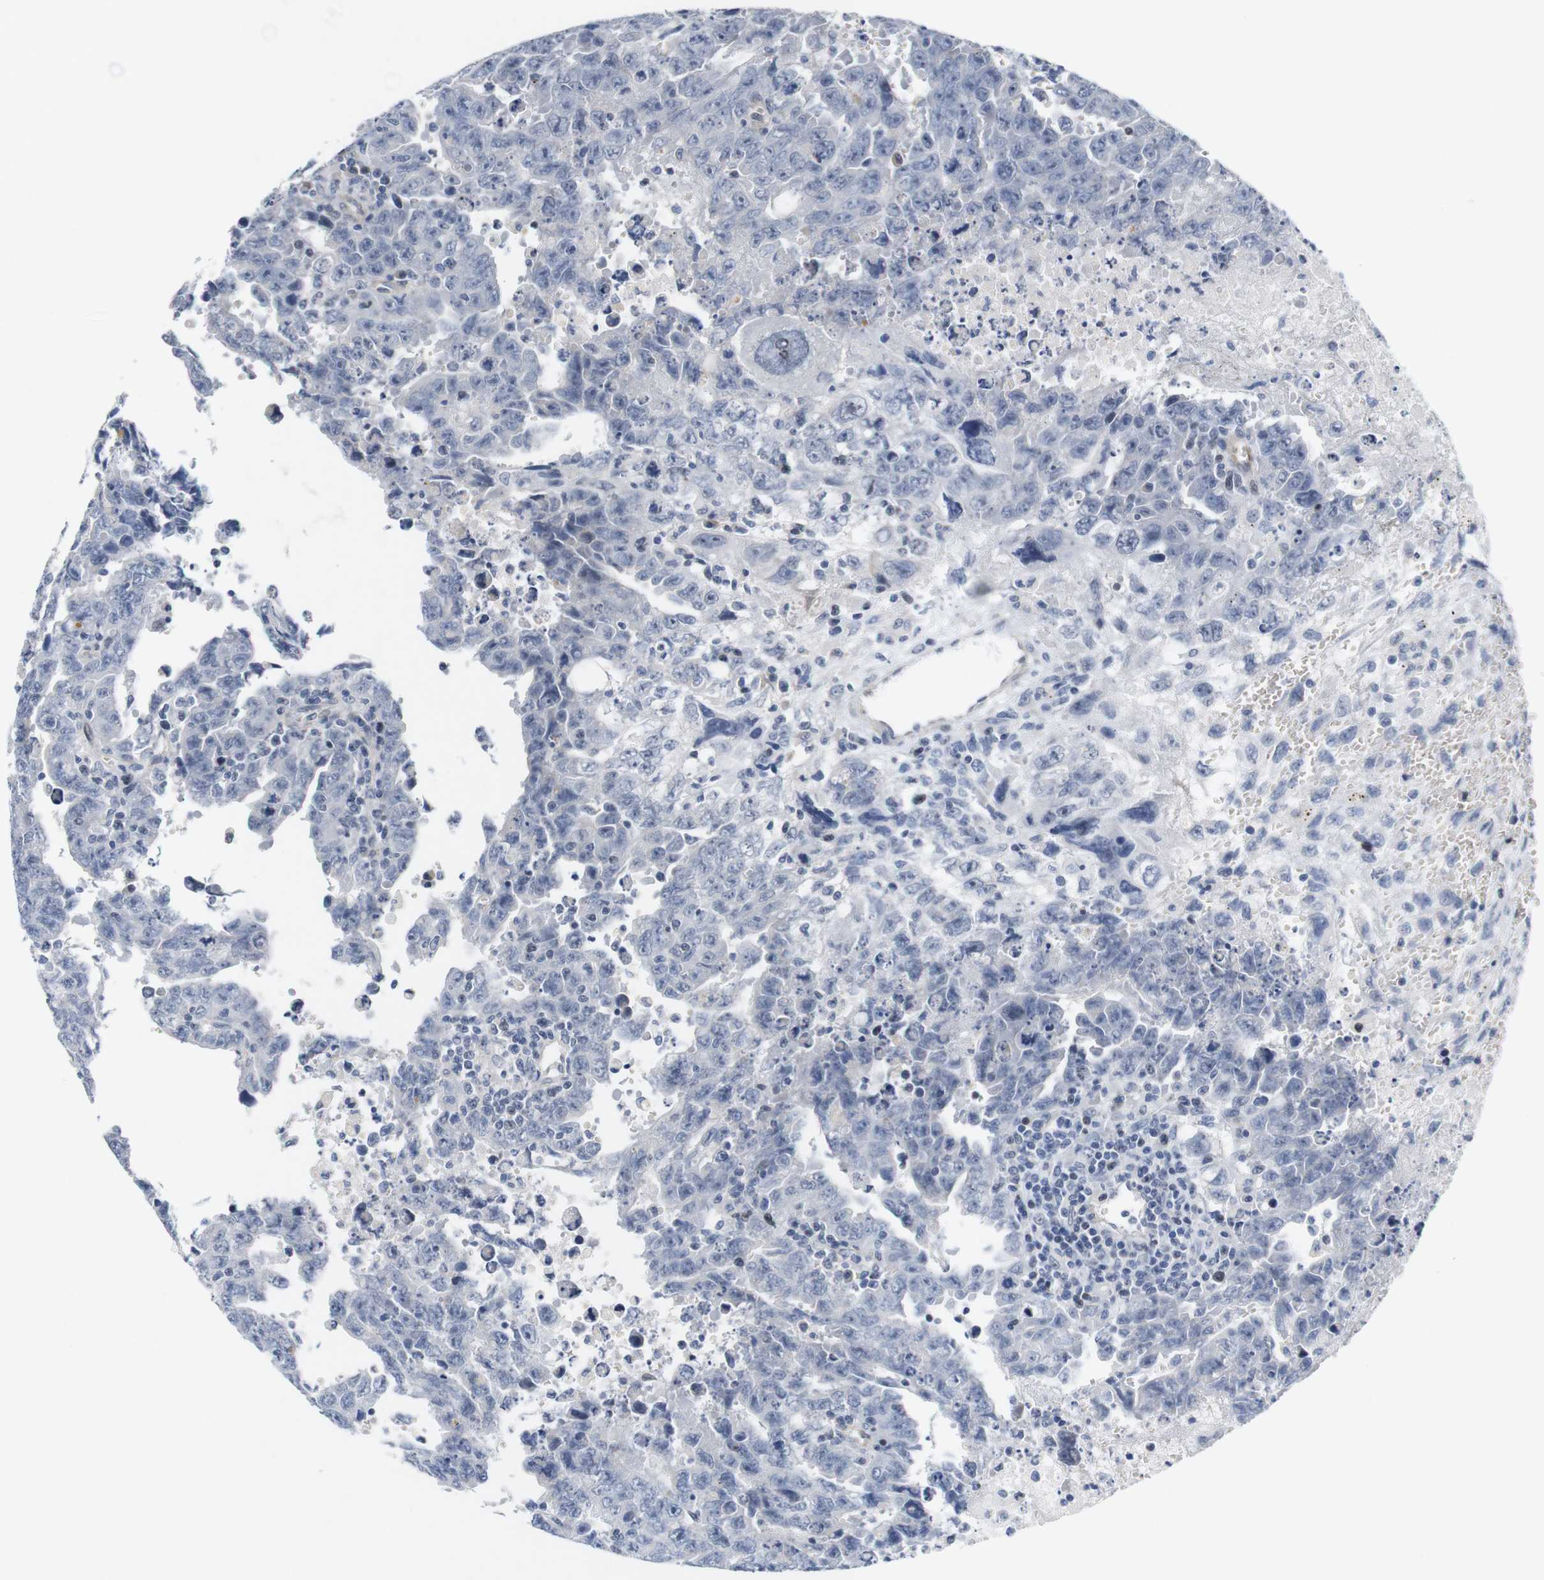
{"staining": {"intensity": "negative", "quantity": "none", "location": "none"}, "tissue": "testis cancer", "cell_type": "Tumor cells", "image_type": "cancer", "snomed": [{"axis": "morphology", "description": "Carcinoma, Embryonal, NOS"}, {"axis": "topography", "description": "Testis"}], "caption": "Protein analysis of testis cancer reveals no significant positivity in tumor cells.", "gene": "CYB561", "patient": {"sex": "male", "age": 28}}